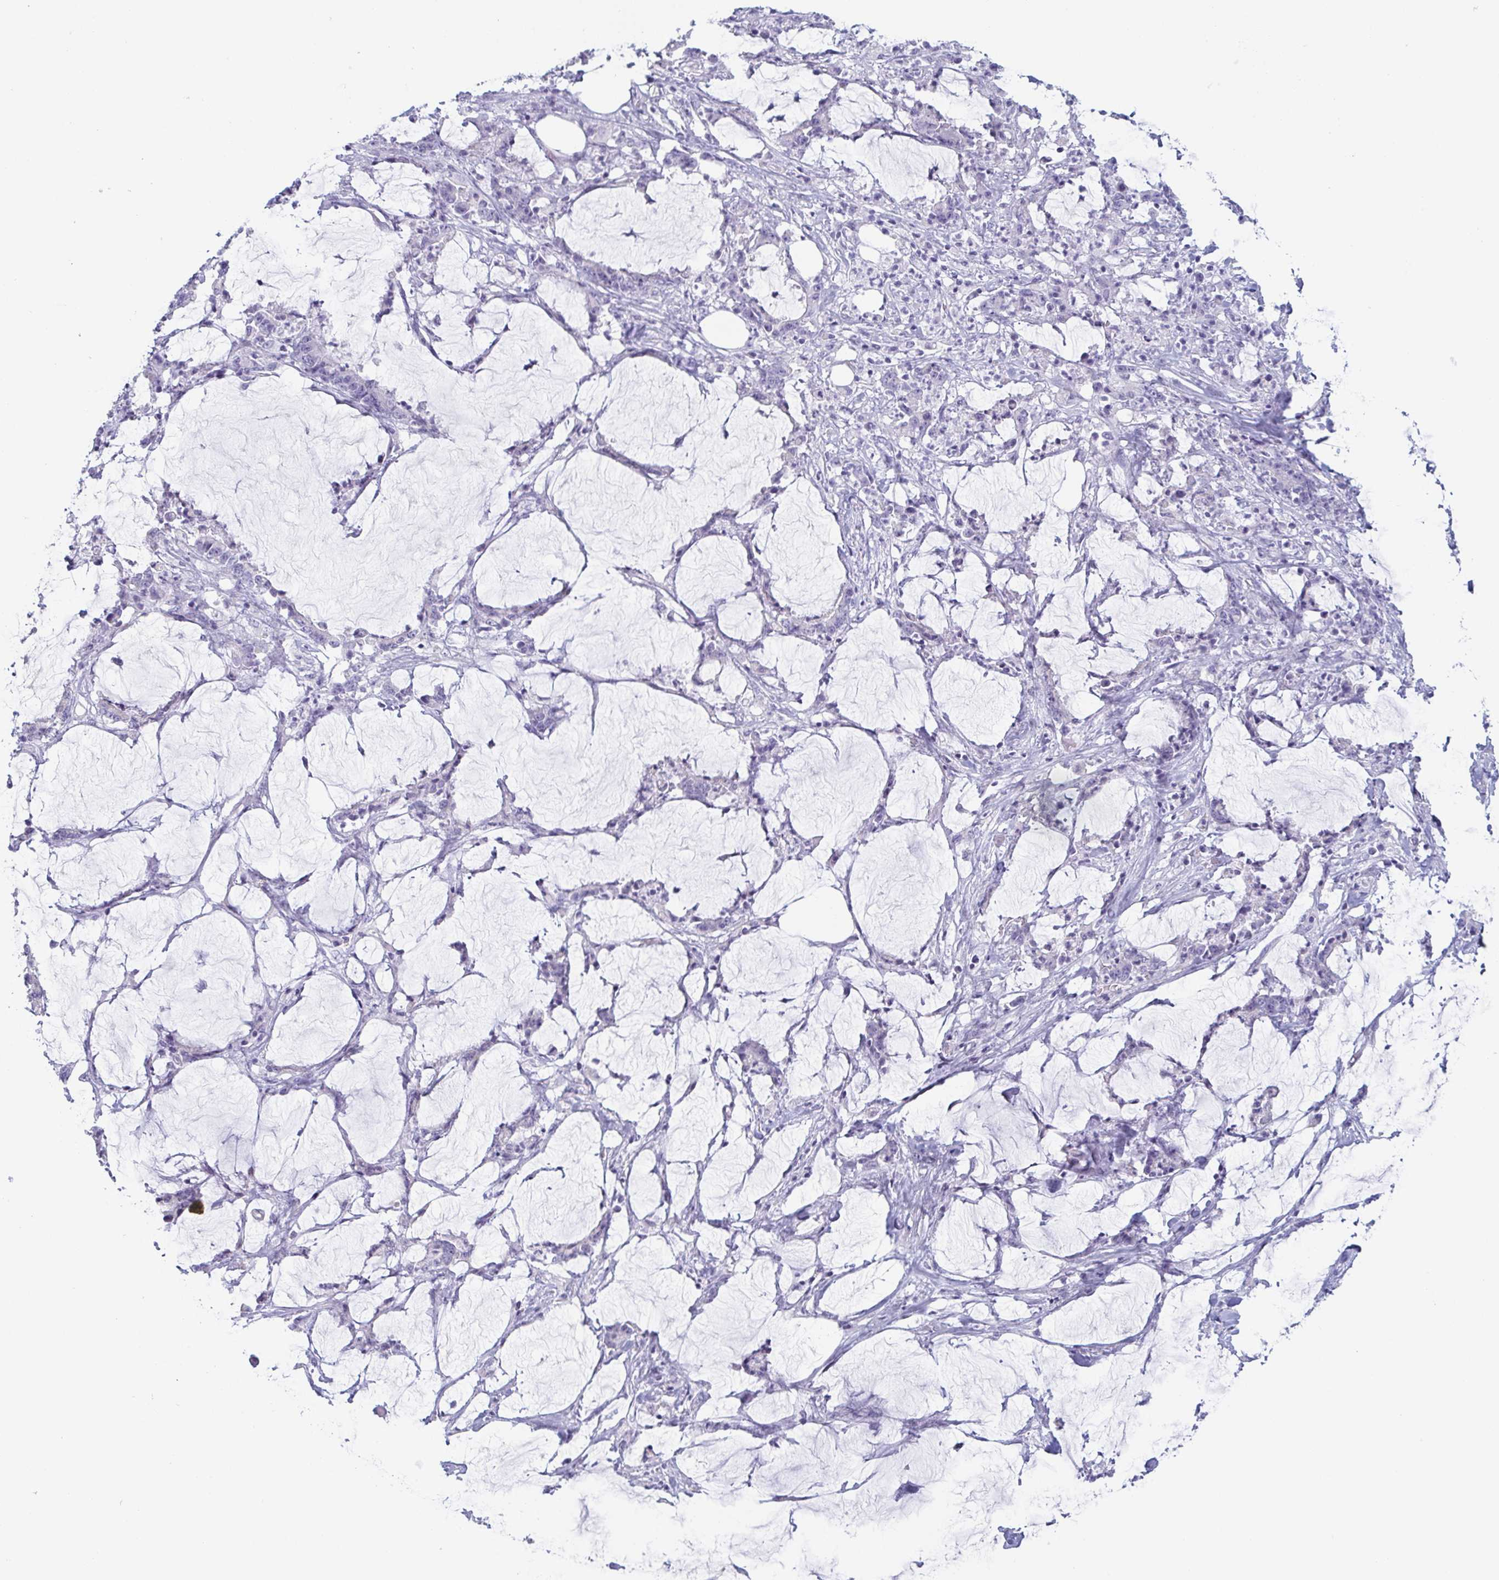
{"staining": {"intensity": "negative", "quantity": "none", "location": "none"}, "tissue": "stomach cancer", "cell_type": "Tumor cells", "image_type": "cancer", "snomed": [{"axis": "morphology", "description": "Adenocarcinoma, NOS"}, {"axis": "topography", "description": "Stomach, upper"}], "caption": "Histopathology image shows no significant protein positivity in tumor cells of stomach cancer.", "gene": "PRR27", "patient": {"sex": "male", "age": 68}}